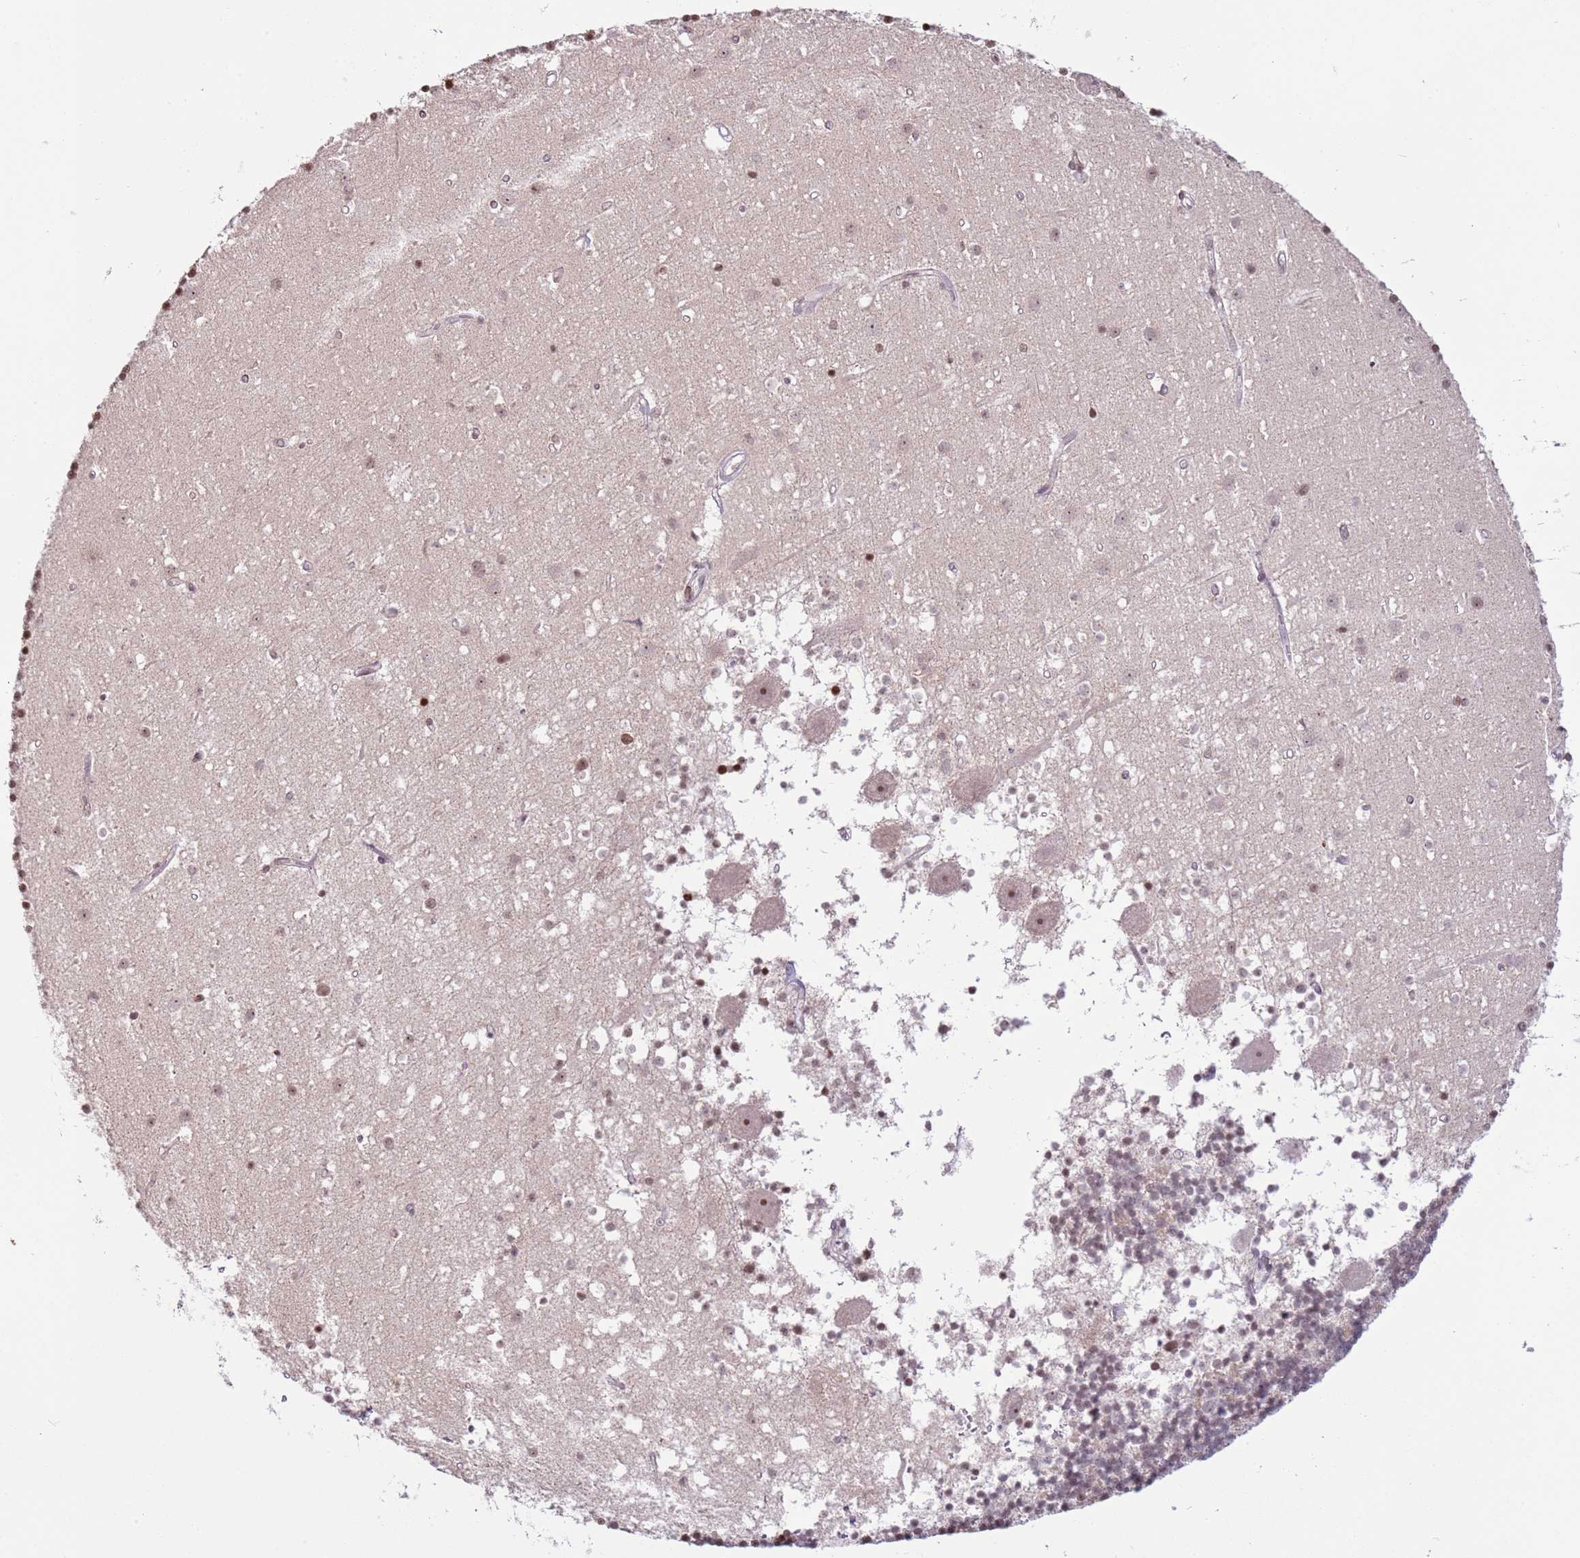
{"staining": {"intensity": "moderate", "quantity": "25%-75%", "location": "nuclear"}, "tissue": "cerebellum", "cell_type": "Cells in granular layer", "image_type": "normal", "snomed": [{"axis": "morphology", "description": "Normal tissue, NOS"}, {"axis": "topography", "description": "Cerebellum"}], "caption": "An image of cerebellum stained for a protein demonstrates moderate nuclear brown staining in cells in granular layer. Nuclei are stained in blue.", "gene": "SCAF1", "patient": {"sex": "male", "age": 54}}